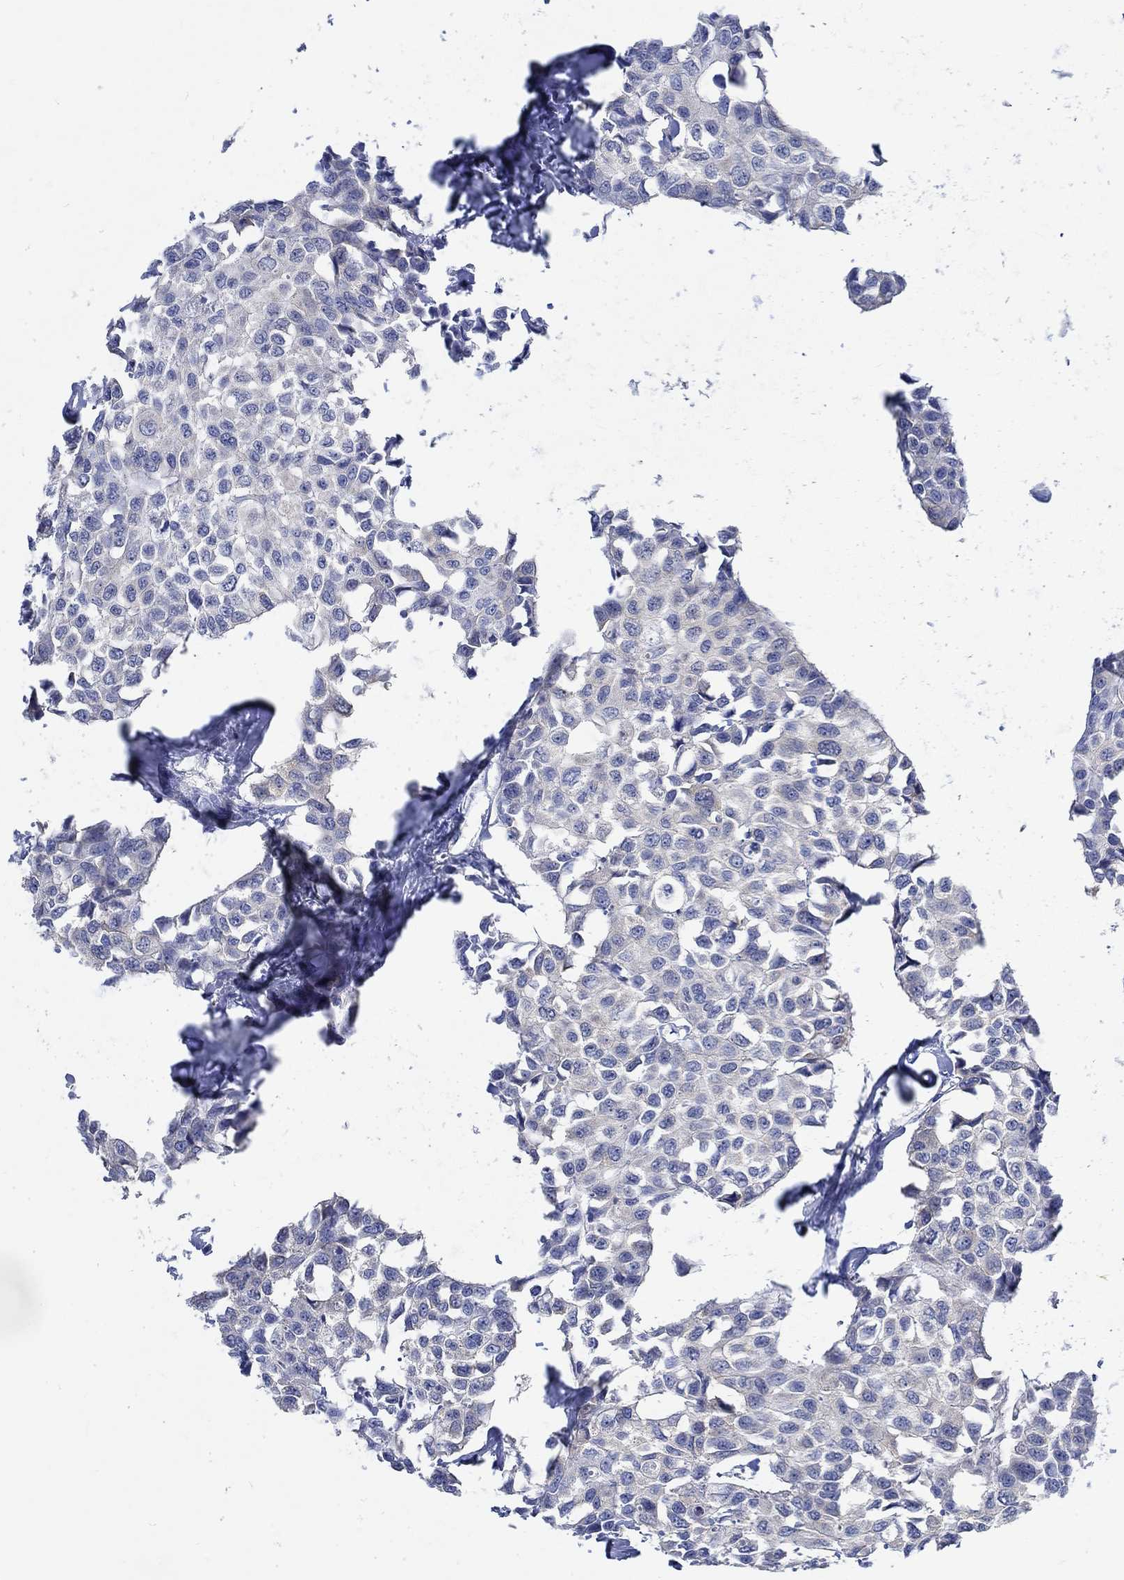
{"staining": {"intensity": "negative", "quantity": "none", "location": "none"}, "tissue": "breast cancer", "cell_type": "Tumor cells", "image_type": "cancer", "snomed": [{"axis": "morphology", "description": "Duct carcinoma"}, {"axis": "topography", "description": "Breast"}], "caption": "This image is of infiltrating ductal carcinoma (breast) stained with immunohistochemistry to label a protein in brown with the nuclei are counter-stained blue. There is no expression in tumor cells. (Stains: DAB (3,3'-diaminobenzidine) immunohistochemistry with hematoxylin counter stain, Microscopy: brightfield microscopy at high magnification).", "gene": "KCNA1", "patient": {"sex": "female", "age": 80}}